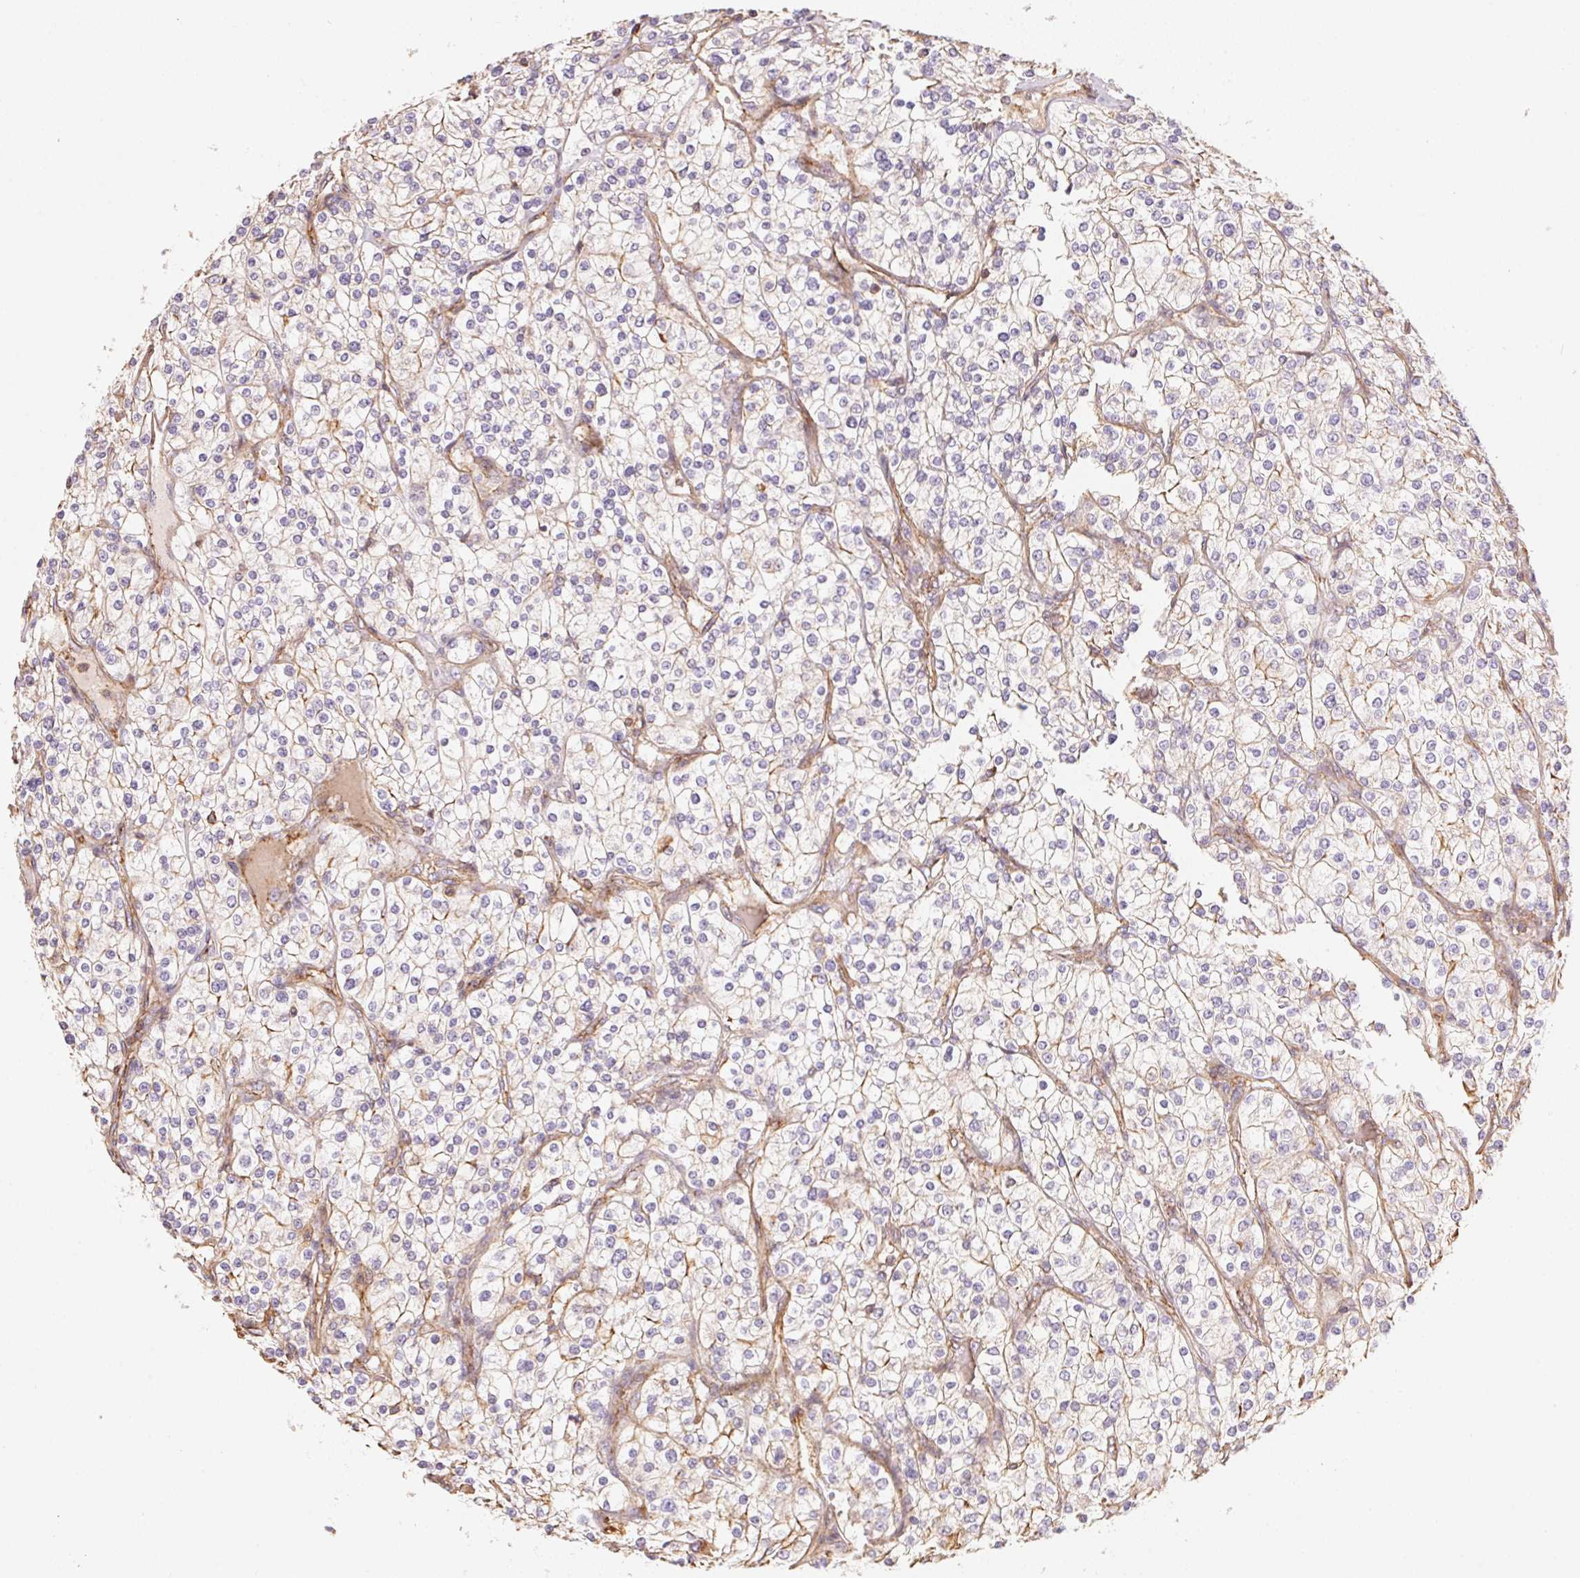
{"staining": {"intensity": "weak", "quantity": "25%-75%", "location": "cytoplasmic/membranous"}, "tissue": "renal cancer", "cell_type": "Tumor cells", "image_type": "cancer", "snomed": [{"axis": "morphology", "description": "Adenocarcinoma, NOS"}, {"axis": "topography", "description": "Kidney"}], "caption": "Brown immunohistochemical staining in renal adenocarcinoma reveals weak cytoplasmic/membranous staining in approximately 25%-75% of tumor cells.", "gene": "FRAS1", "patient": {"sex": "male", "age": 80}}